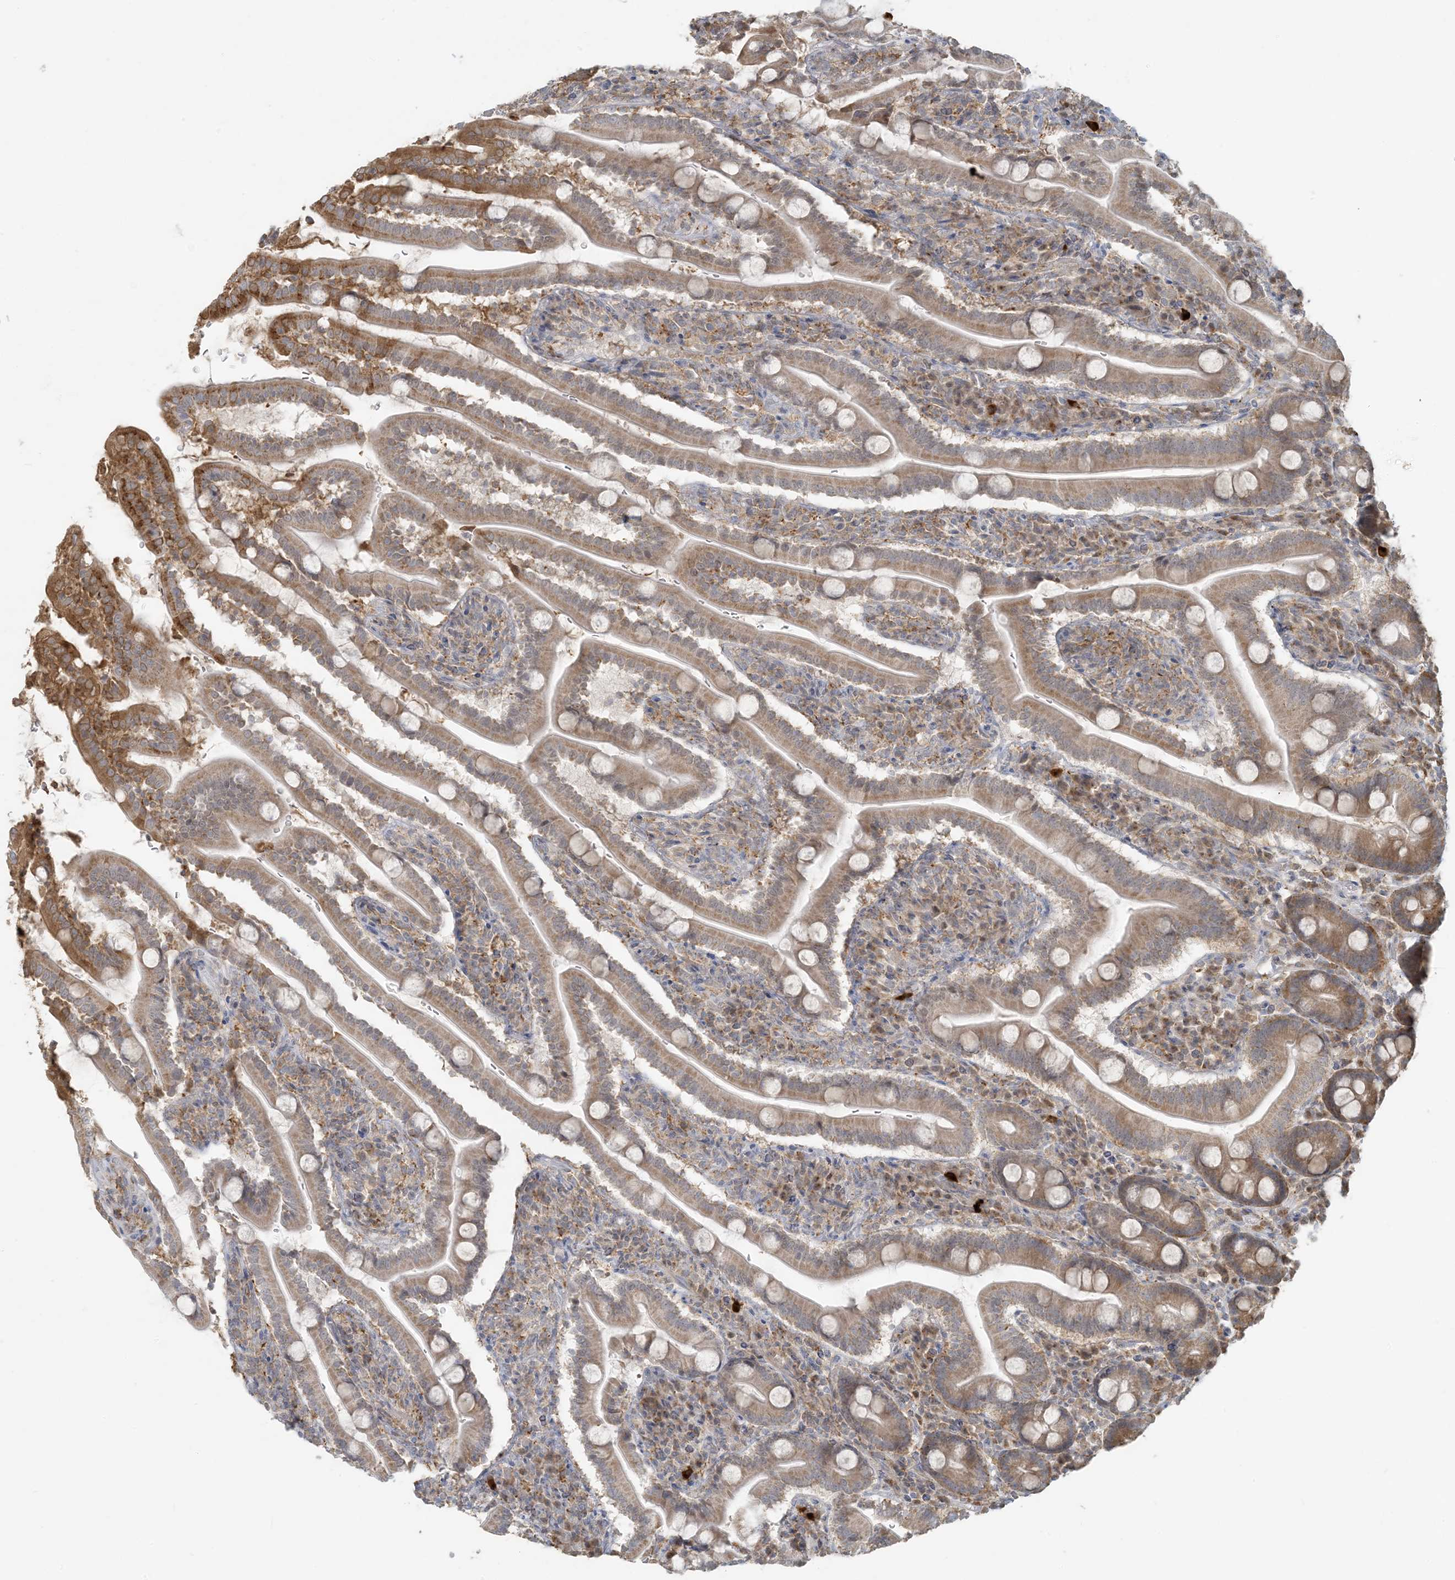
{"staining": {"intensity": "moderate", "quantity": ">75%", "location": "cytoplasmic/membranous"}, "tissue": "duodenum", "cell_type": "Glandular cells", "image_type": "normal", "snomed": [{"axis": "morphology", "description": "Normal tissue, NOS"}, {"axis": "topography", "description": "Duodenum"}], "caption": "This image demonstrates immunohistochemistry (IHC) staining of unremarkable human duodenum, with medium moderate cytoplasmic/membranous staining in approximately >75% of glandular cells.", "gene": "HACL1", "patient": {"sex": "male", "age": 35}}